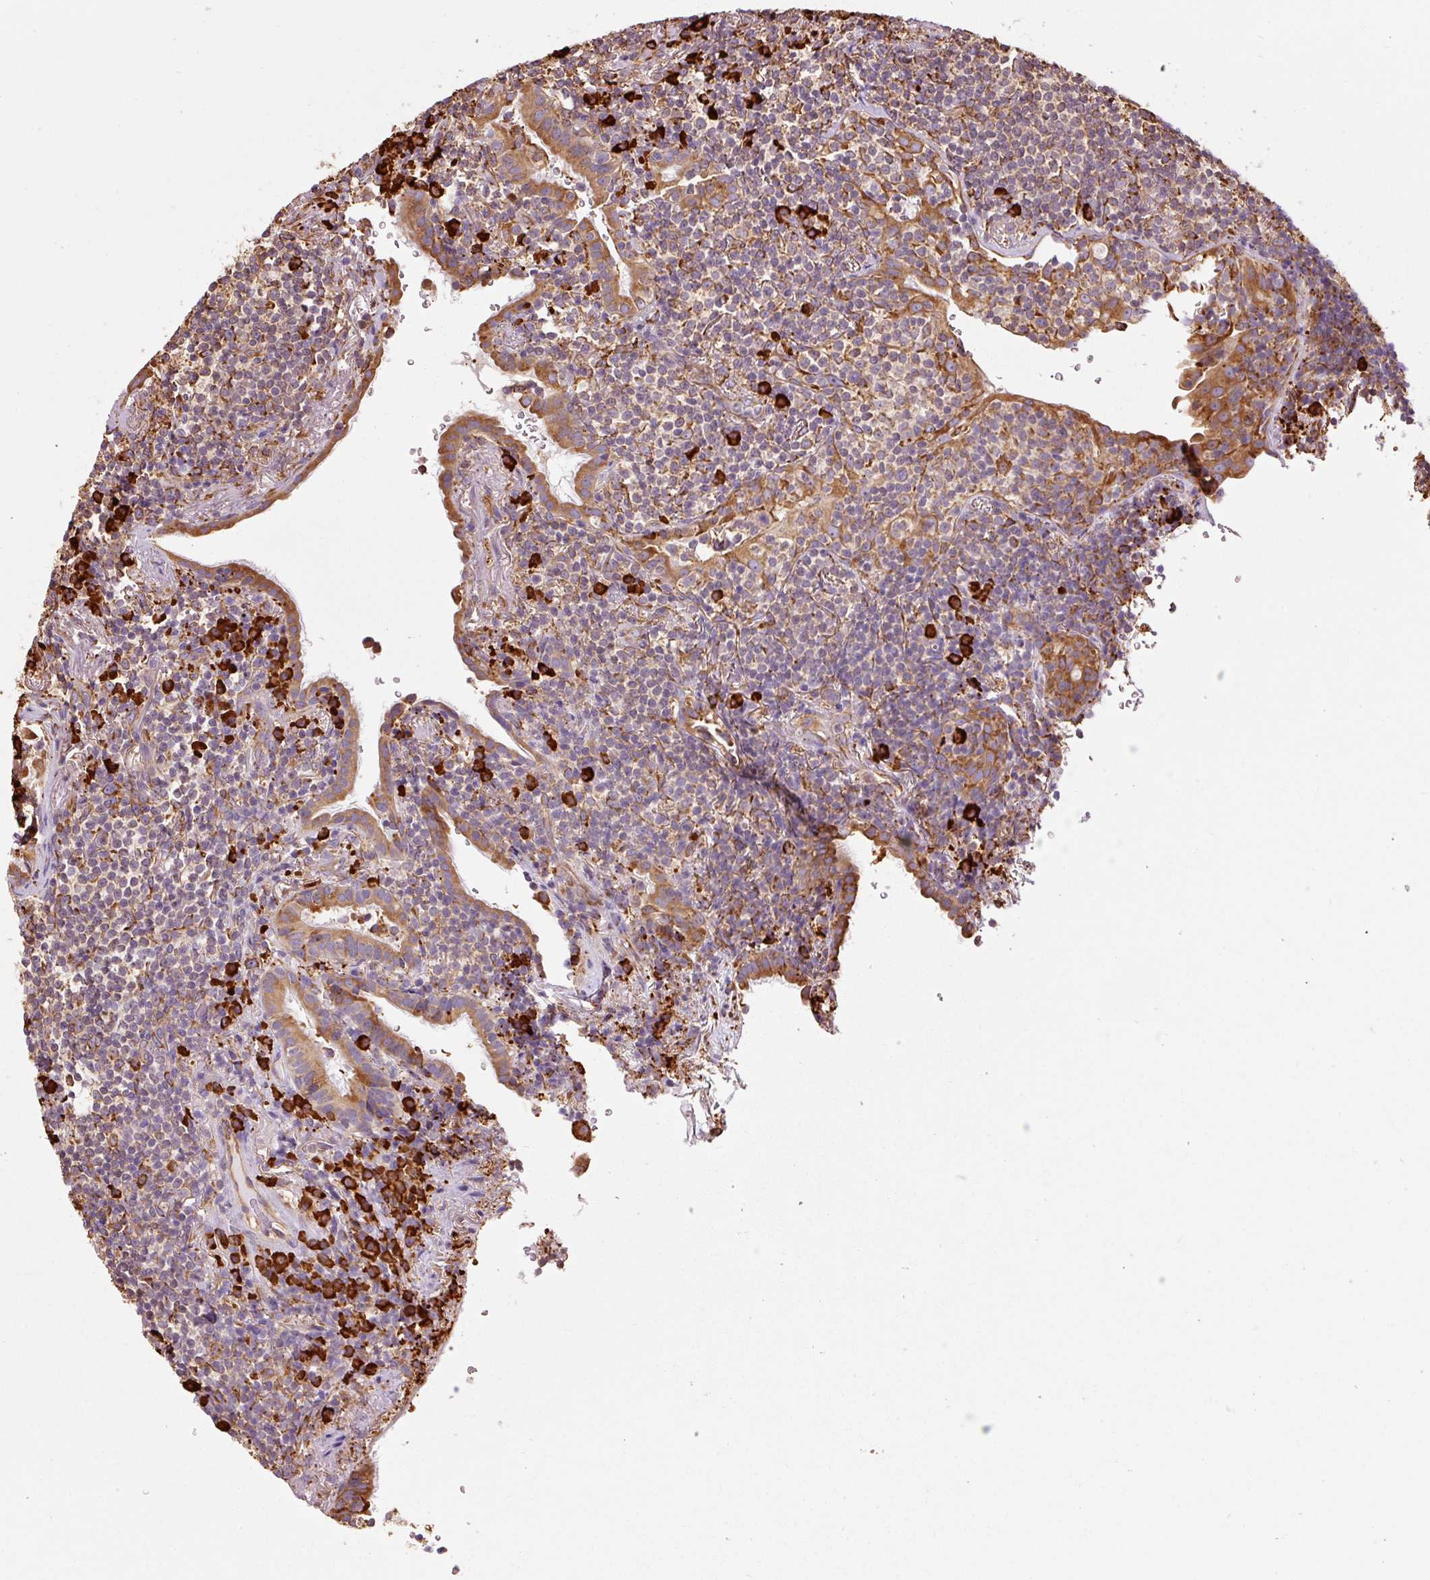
{"staining": {"intensity": "weak", "quantity": "25%-75%", "location": "cytoplasmic/membranous"}, "tissue": "lymphoma", "cell_type": "Tumor cells", "image_type": "cancer", "snomed": [{"axis": "morphology", "description": "Malignant lymphoma, non-Hodgkin's type, Low grade"}, {"axis": "topography", "description": "Lung"}], "caption": "Tumor cells exhibit low levels of weak cytoplasmic/membranous expression in about 25%-75% of cells in human lymphoma.", "gene": "KLC1", "patient": {"sex": "female", "age": 71}}